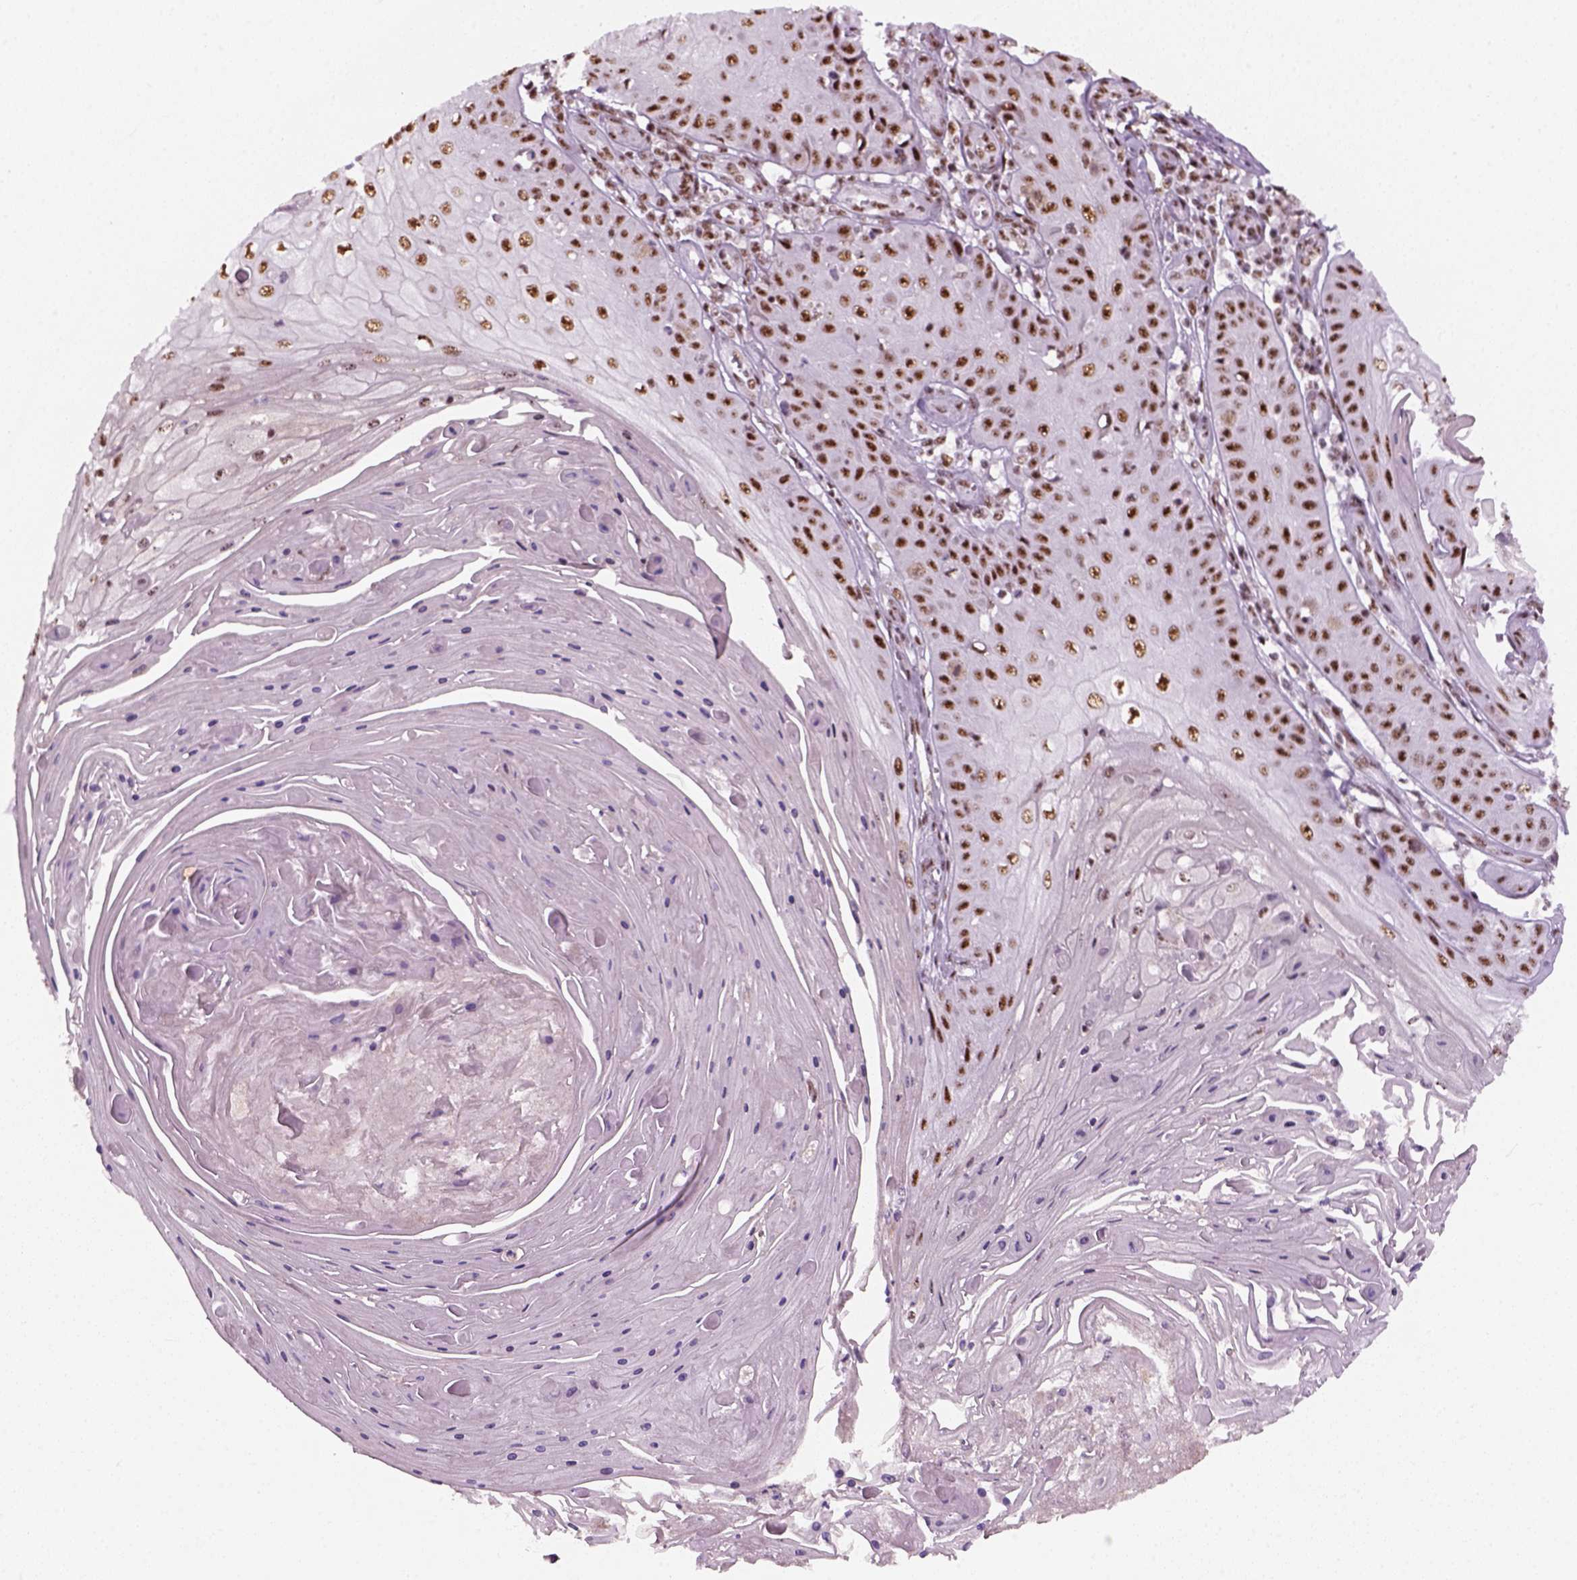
{"staining": {"intensity": "strong", "quantity": ">75%", "location": "nuclear"}, "tissue": "skin cancer", "cell_type": "Tumor cells", "image_type": "cancer", "snomed": [{"axis": "morphology", "description": "Squamous cell carcinoma, NOS"}, {"axis": "topography", "description": "Skin"}], "caption": "Approximately >75% of tumor cells in skin cancer demonstrate strong nuclear protein positivity as visualized by brown immunohistochemical staining.", "gene": "GTF2F1", "patient": {"sex": "male", "age": 70}}